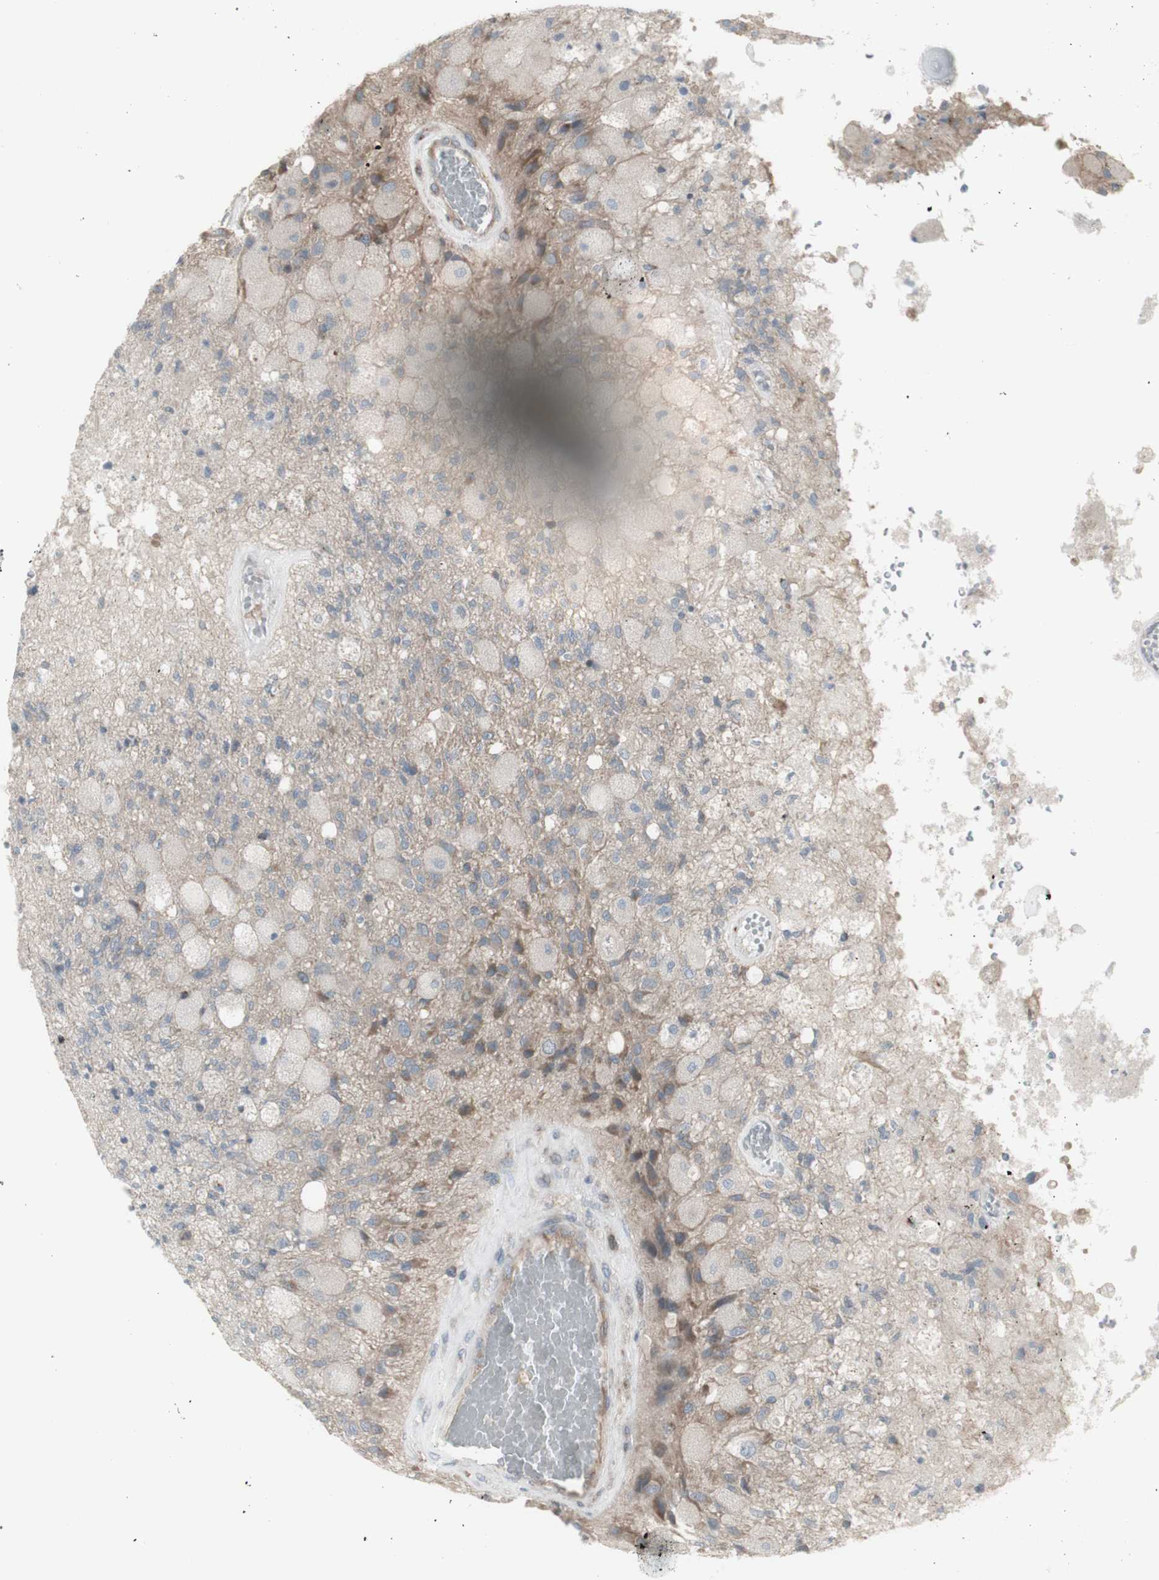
{"staining": {"intensity": "negative", "quantity": "none", "location": "none"}, "tissue": "glioma", "cell_type": "Tumor cells", "image_type": "cancer", "snomed": [{"axis": "morphology", "description": "Normal tissue, NOS"}, {"axis": "morphology", "description": "Glioma, malignant, High grade"}, {"axis": "topography", "description": "Cerebral cortex"}], "caption": "The image displays no staining of tumor cells in glioma. (Stains: DAB immunohistochemistry (IHC) with hematoxylin counter stain, Microscopy: brightfield microscopy at high magnification).", "gene": "GALNT6", "patient": {"sex": "male", "age": 77}}